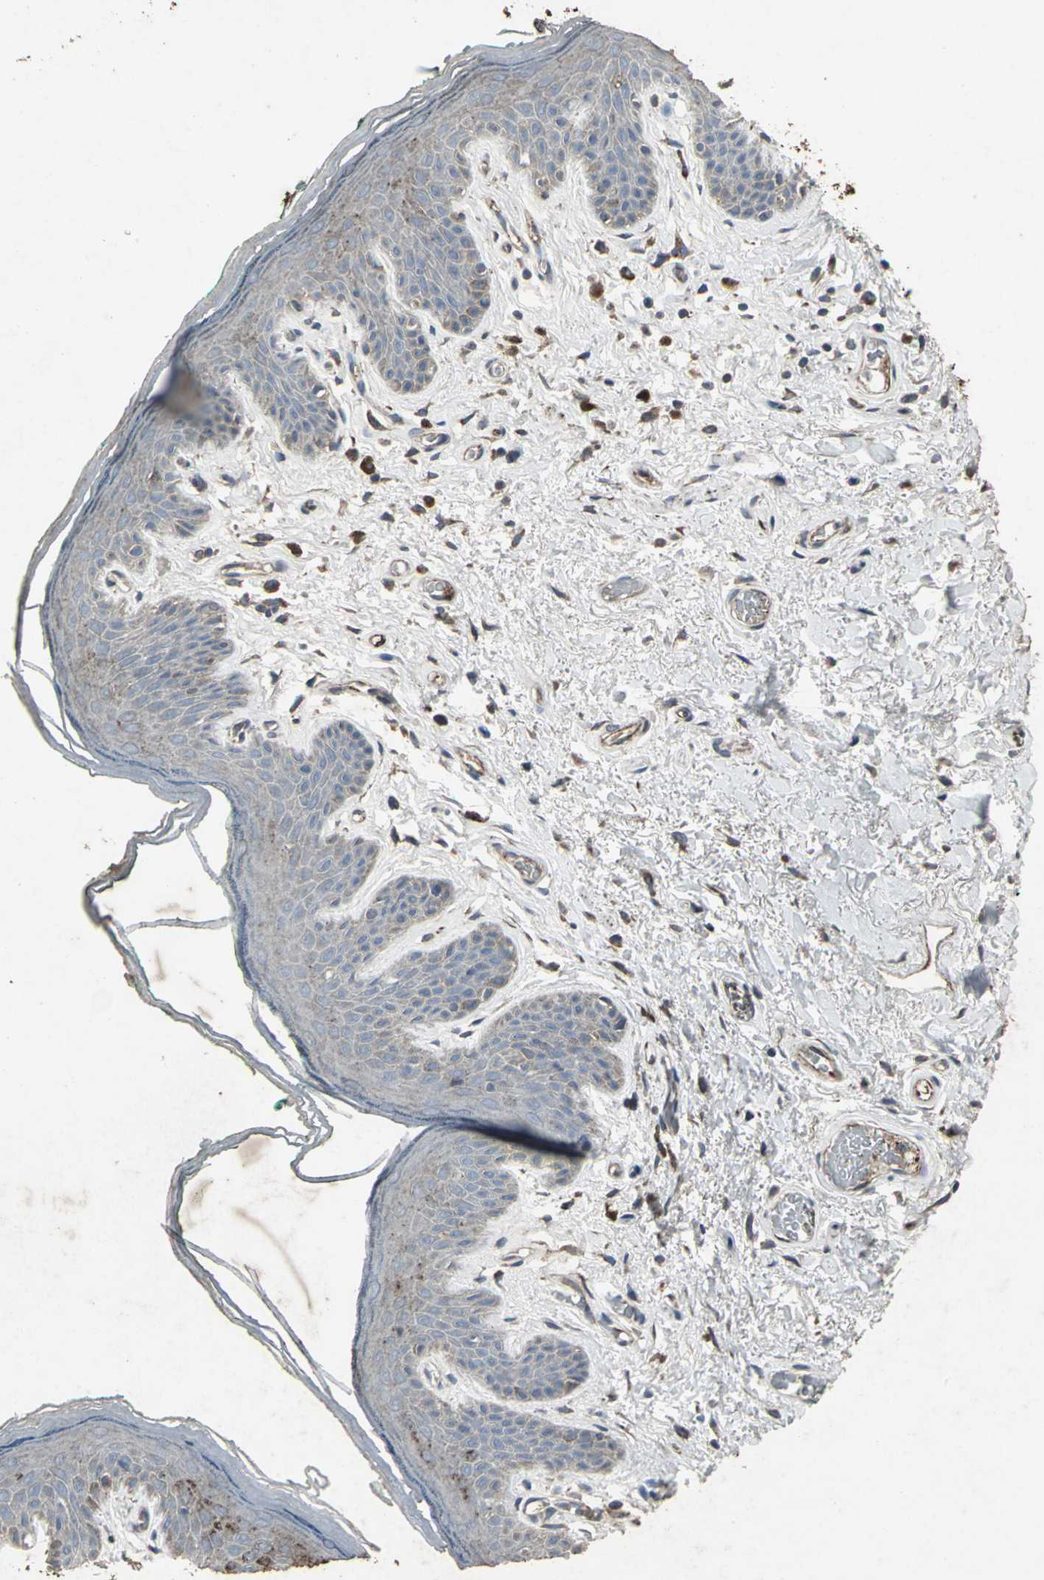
{"staining": {"intensity": "weak", "quantity": "25%-75%", "location": "cytoplasmic/membranous"}, "tissue": "skin", "cell_type": "Epidermal cells", "image_type": "normal", "snomed": [{"axis": "morphology", "description": "Normal tissue, NOS"}, {"axis": "topography", "description": "Anal"}], "caption": "Immunohistochemical staining of unremarkable skin demonstrates weak cytoplasmic/membranous protein expression in approximately 25%-75% of epidermal cells. The protein is stained brown, and the nuclei are stained in blue (DAB (3,3'-diaminobenzidine) IHC with brightfield microscopy, high magnification).", "gene": "CCR9", "patient": {"sex": "male", "age": 74}}